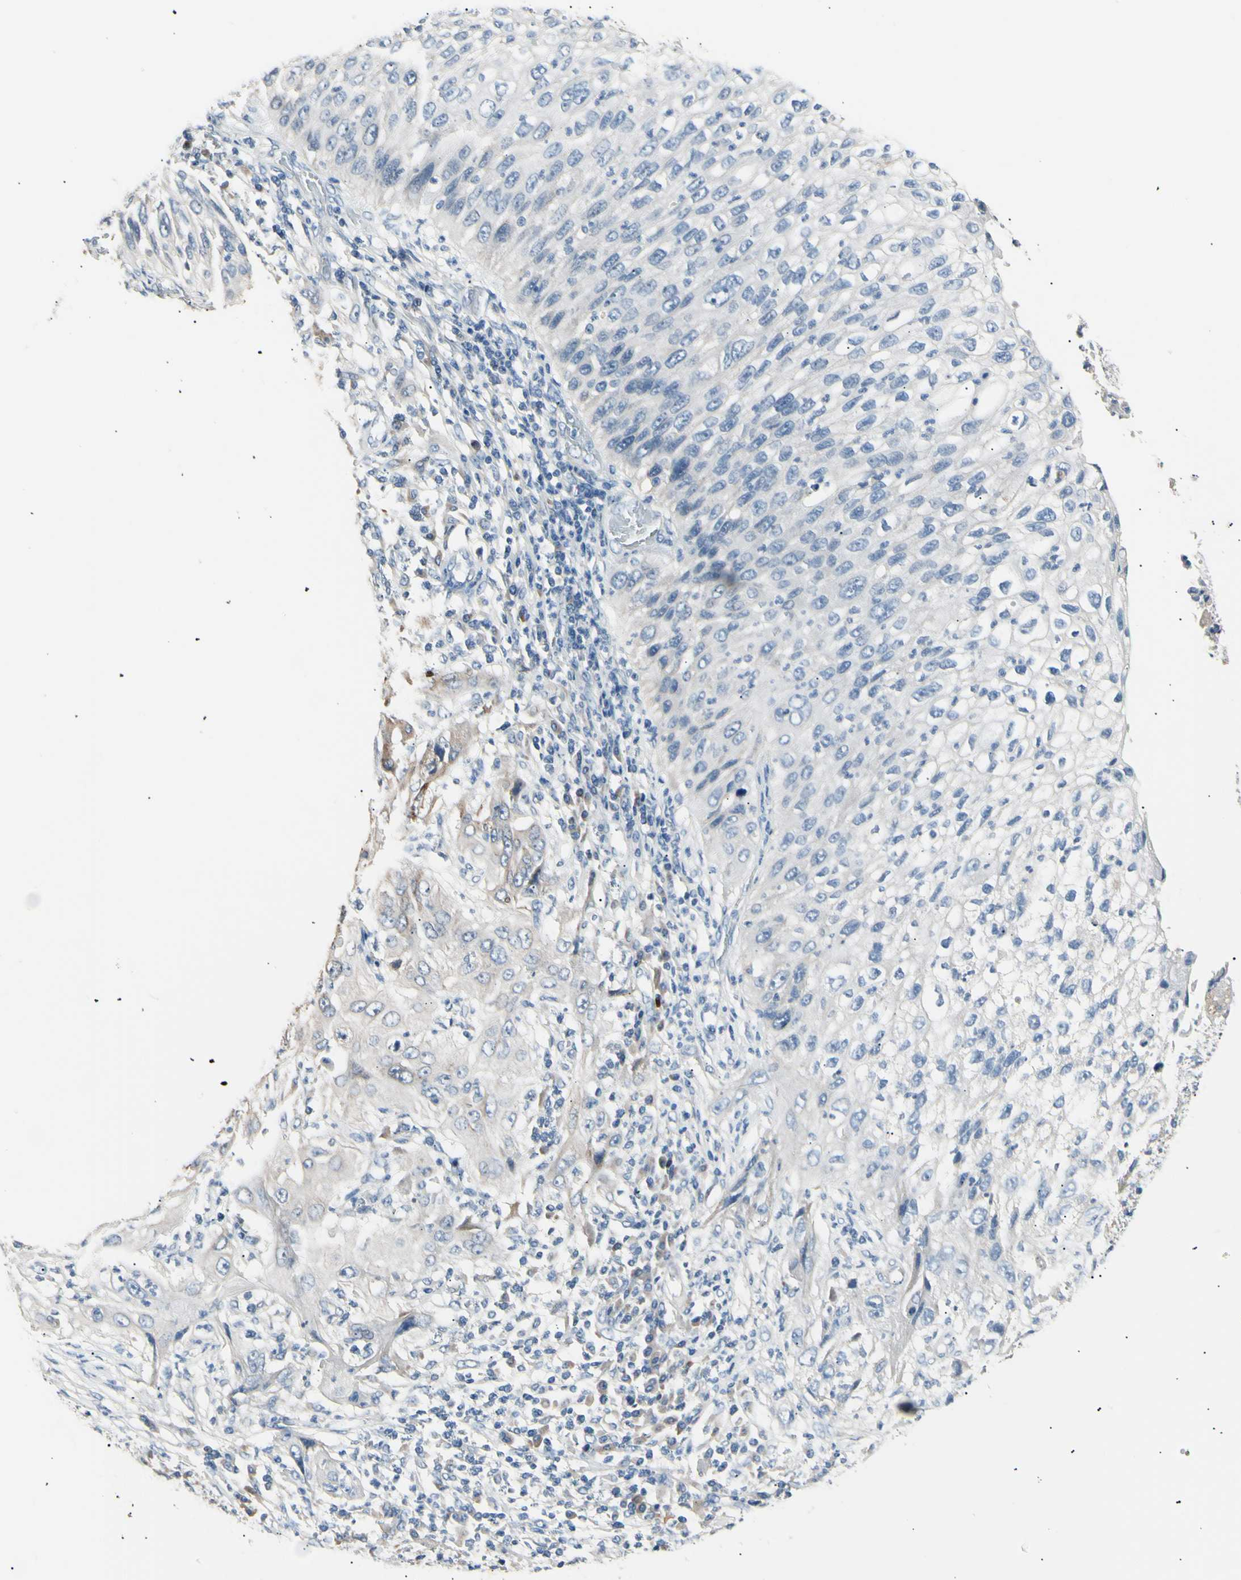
{"staining": {"intensity": "negative", "quantity": "none", "location": "none"}, "tissue": "lung cancer", "cell_type": "Tumor cells", "image_type": "cancer", "snomed": [{"axis": "morphology", "description": "Inflammation, NOS"}, {"axis": "morphology", "description": "Squamous cell carcinoma, NOS"}, {"axis": "topography", "description": "Lymph node"}, {"axis": "topography", "description": "Soft tissue"}, {"axis": "topography", "description": "Lung"}], "caption": "An image of human lung cancer (squamous cell carcinoma) is negative for staining in tumor cells.", "gene": "LDLR", "patient": {"sex": "male", "age": 66}}